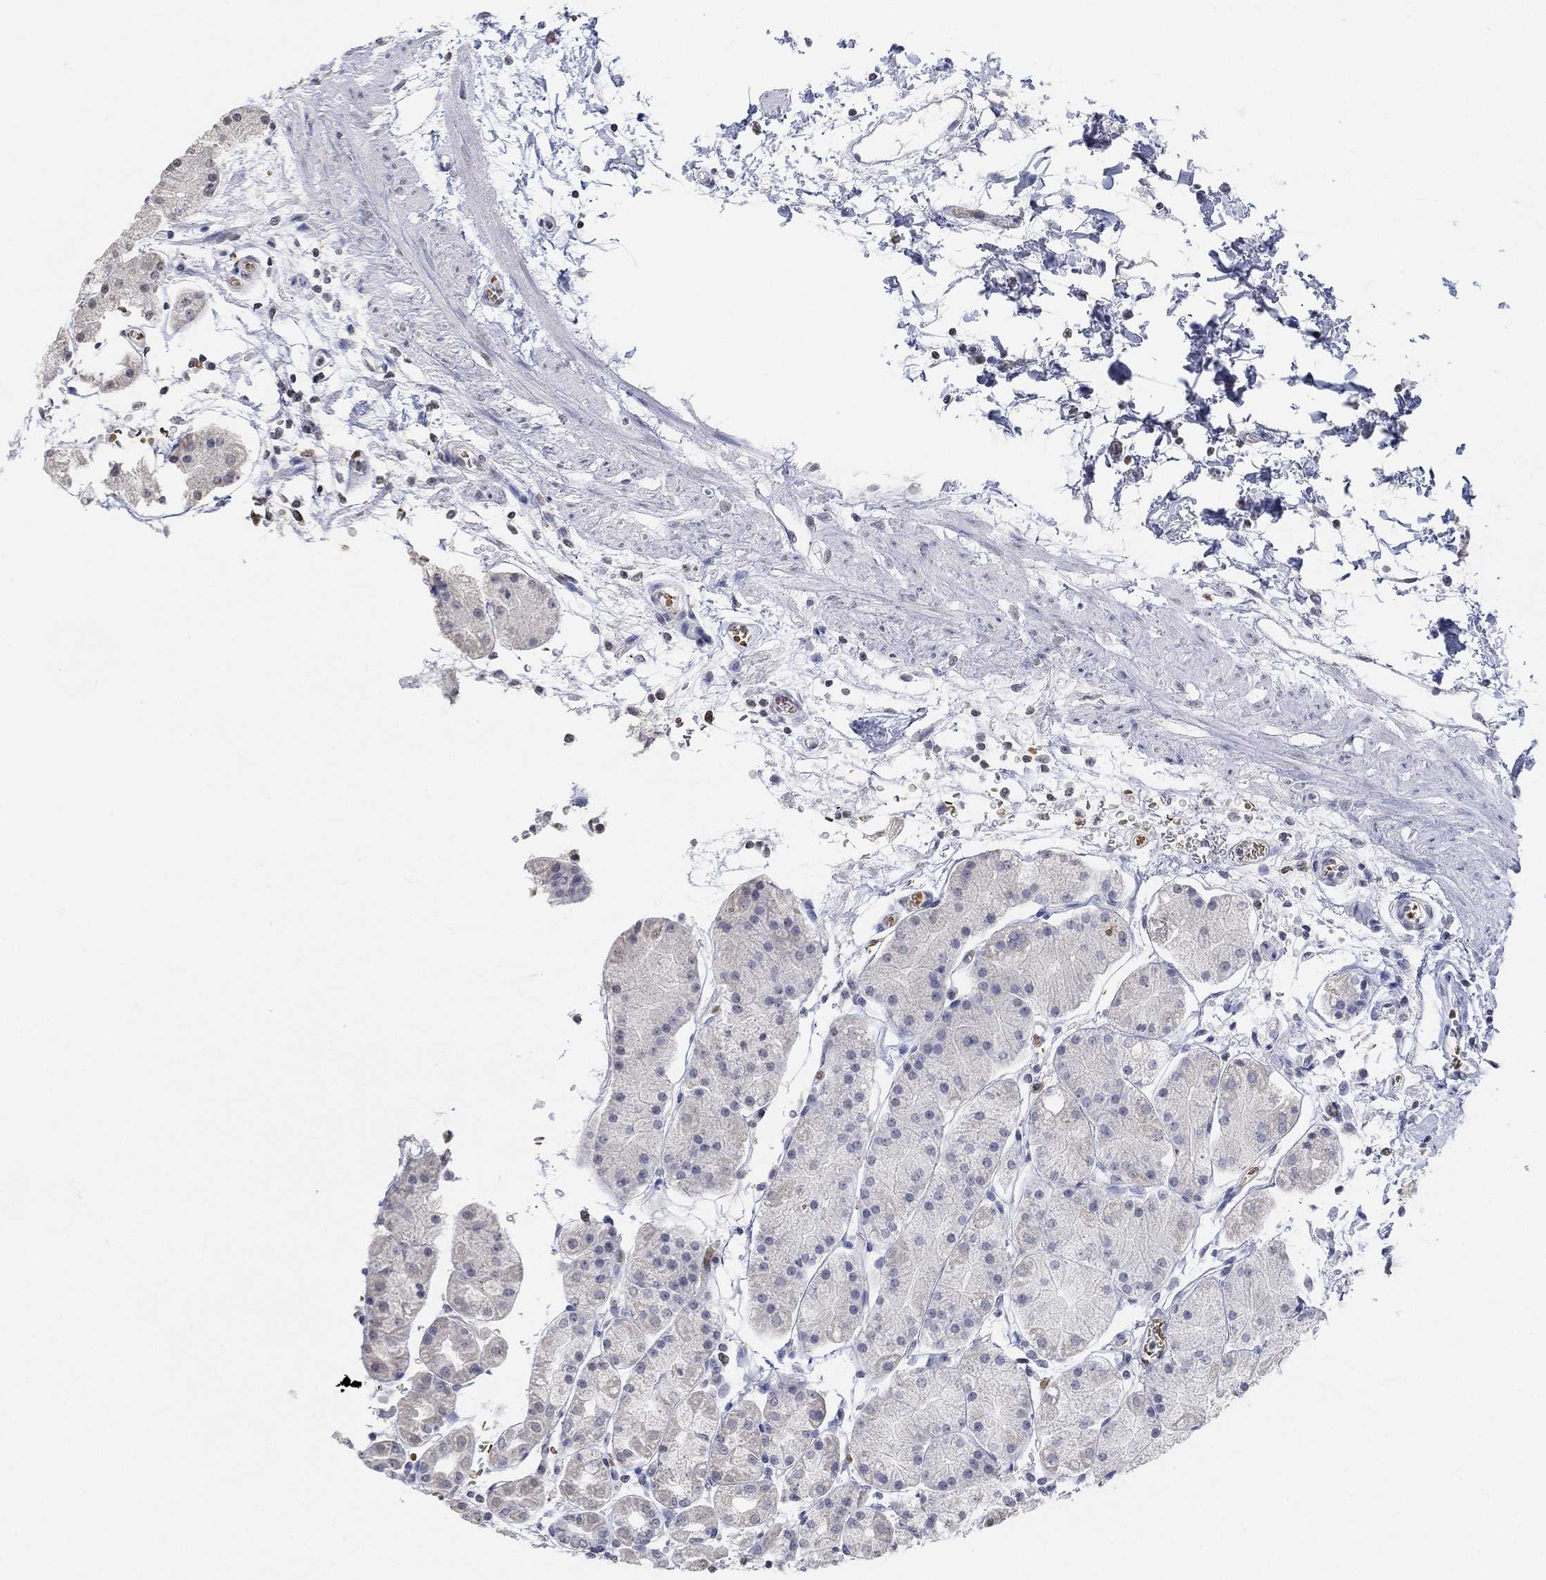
{"staining": {"intensity": "negative", "quantity": "none", "location": "none"}, "tissue": "stomach", "cell_type": "Glandular cells", "image_type": "normal", "snomed": [{"axis": "morphology", "description": "Normal tissue, NOS"}, {"axis": "topography", "description": "Stomach"}], "caption": "An immunohistochemistry photomicrograph of normal stomach is shown. There is no staining in glandular cells of stomach.", "gene": "TMEM255A", "patient": {"sex": "male", "age": 54}}